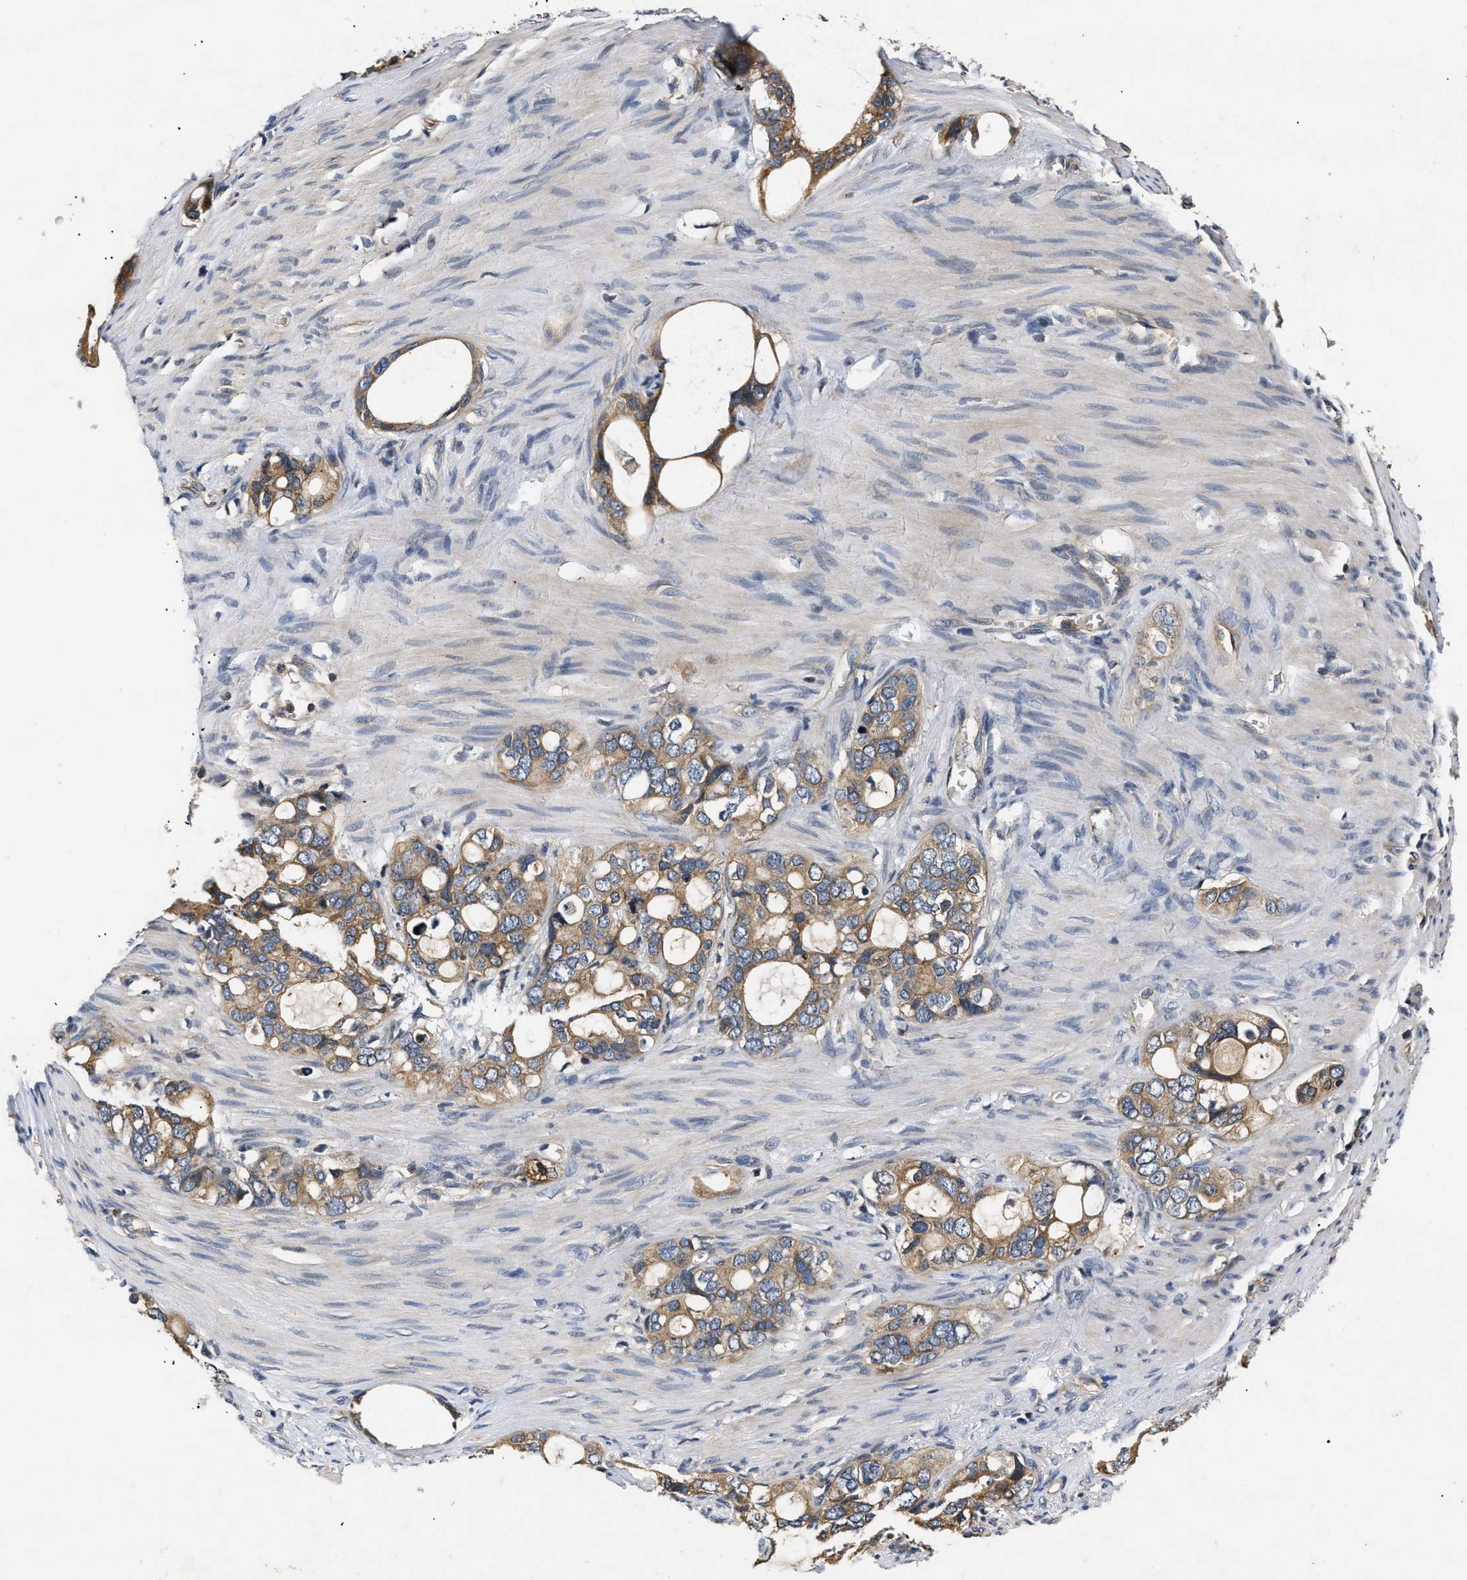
{"staining": {"intensity": "moderate", "quantity": ">75%", "location": "cytoplasmic/membranous"}, "tissue": "stomach cancer", "cell_type": "Tumor cells", "image_type": "cancer", "snomed": [{"axis": "morphology", "description": "Adenocarcinoma, NOS"}, {"axis": "topography", "description": "Stomach"}], "caption": "Moderate cytoplasmic/membranous staining is seen in about >75% of tumor cells in stomach cancer (adenocarcinoma).", "gene": "HMGCR", "patient": {"sex": "female", "age": 75}}